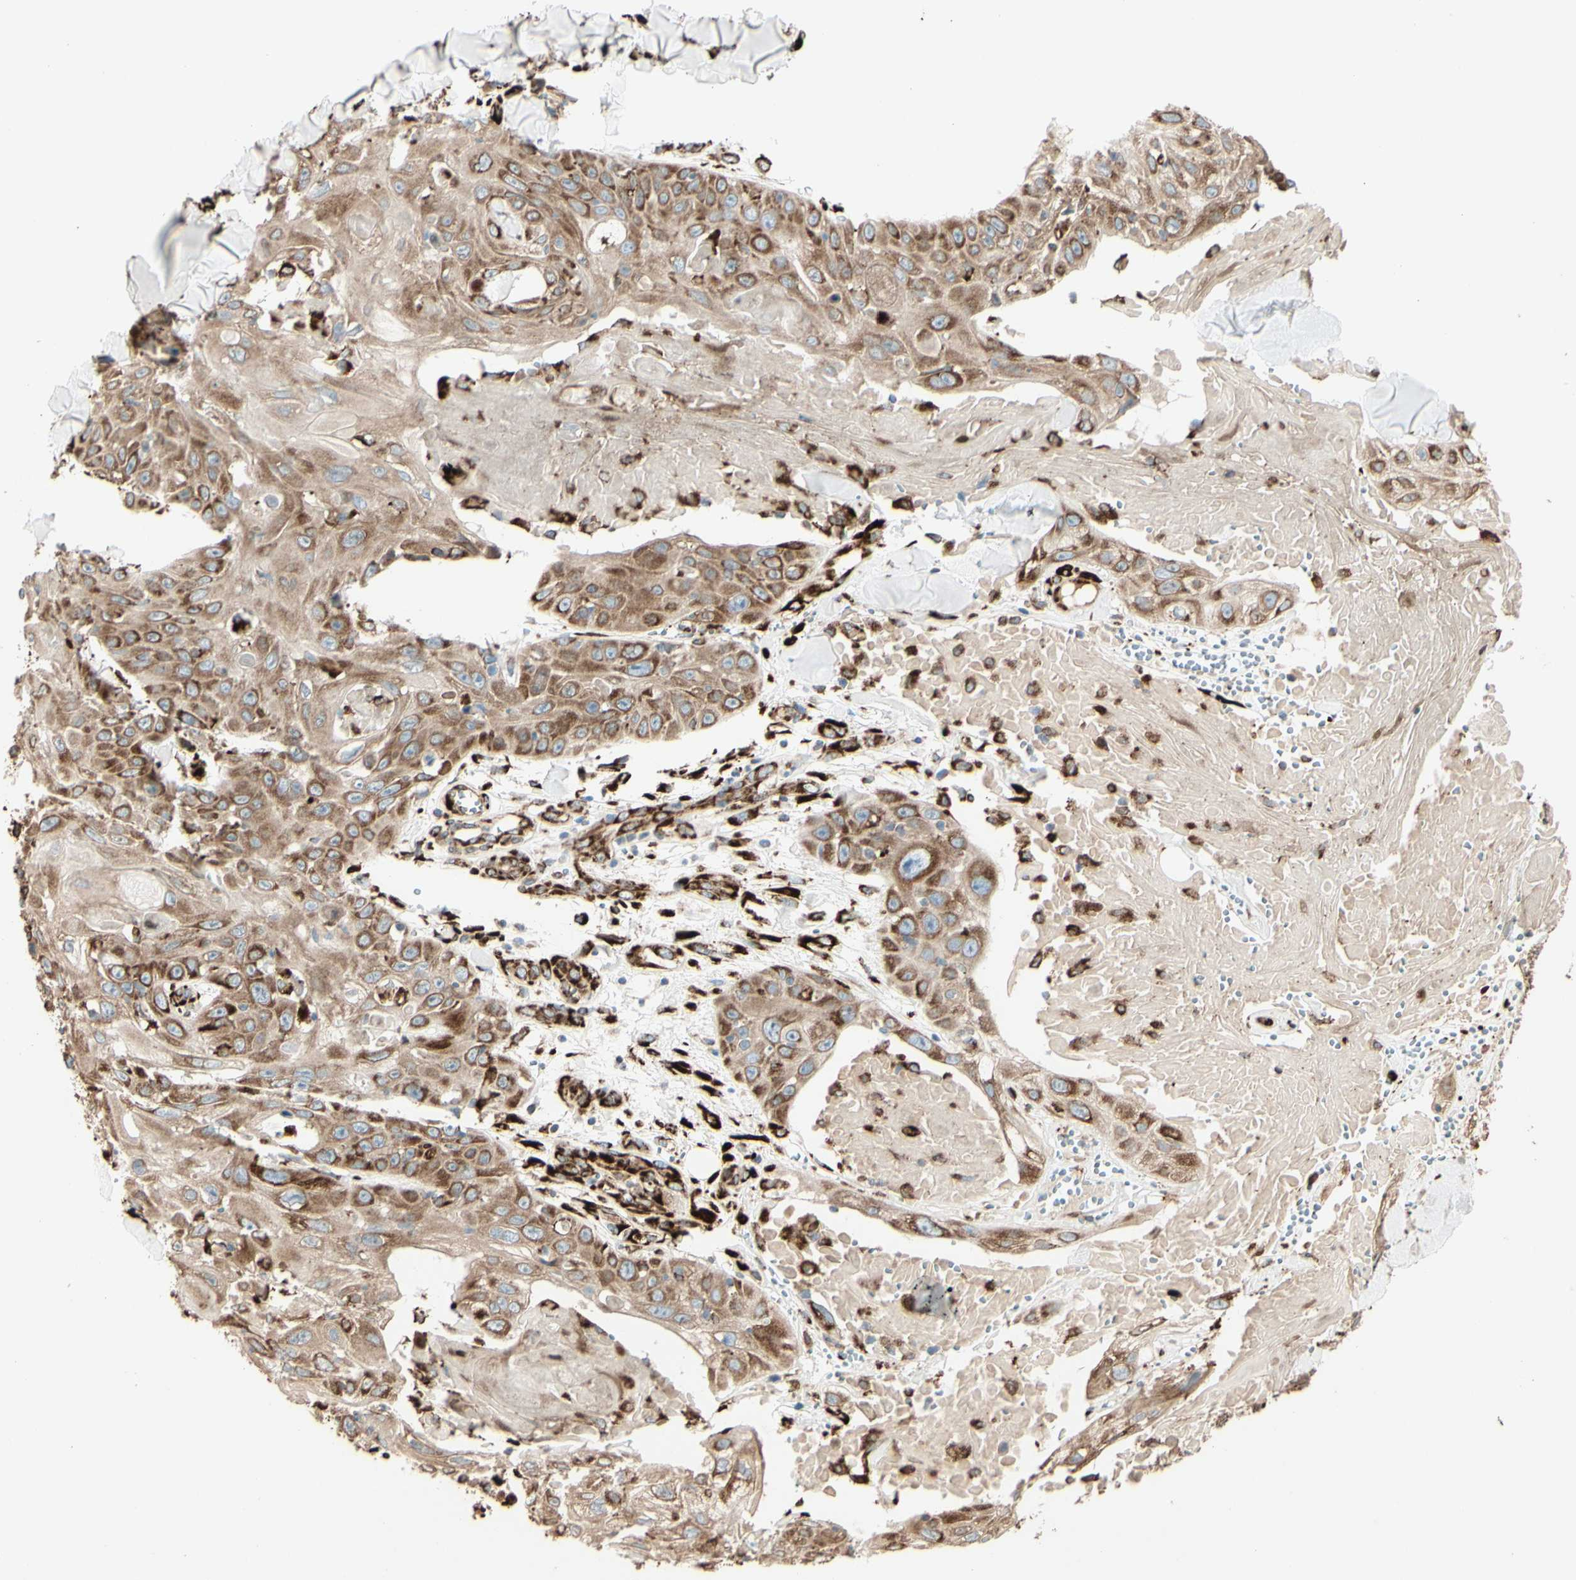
{"staining": {"intensity": "moderate", "quantity": ">75%", "location": "cytoplasmic/membranous"}, "tissue": "skin cancer", "cell_type": "Tumor cells", "image_type": "cancer", "snomed": [{"axis": "morphology", "description": "Squamous cell carcinoma, NOS"}, {"axis": "topography", "description": "Skin"}], "caption": "Immunohistochemistry (IHC) photomicrograph of neoplastic tissue: skin cancer (squamous cell carcinoma) stained using immunohistochemistry (IHC) exhibits medium levels of moderate protein expression localized specifically in the cytoplasmic/membranous of tumor cells, appearing as a cytoplasmic/membranous brown color.", "gene": "RRBP1", "patient": {"sex": "male", "age": 86}}